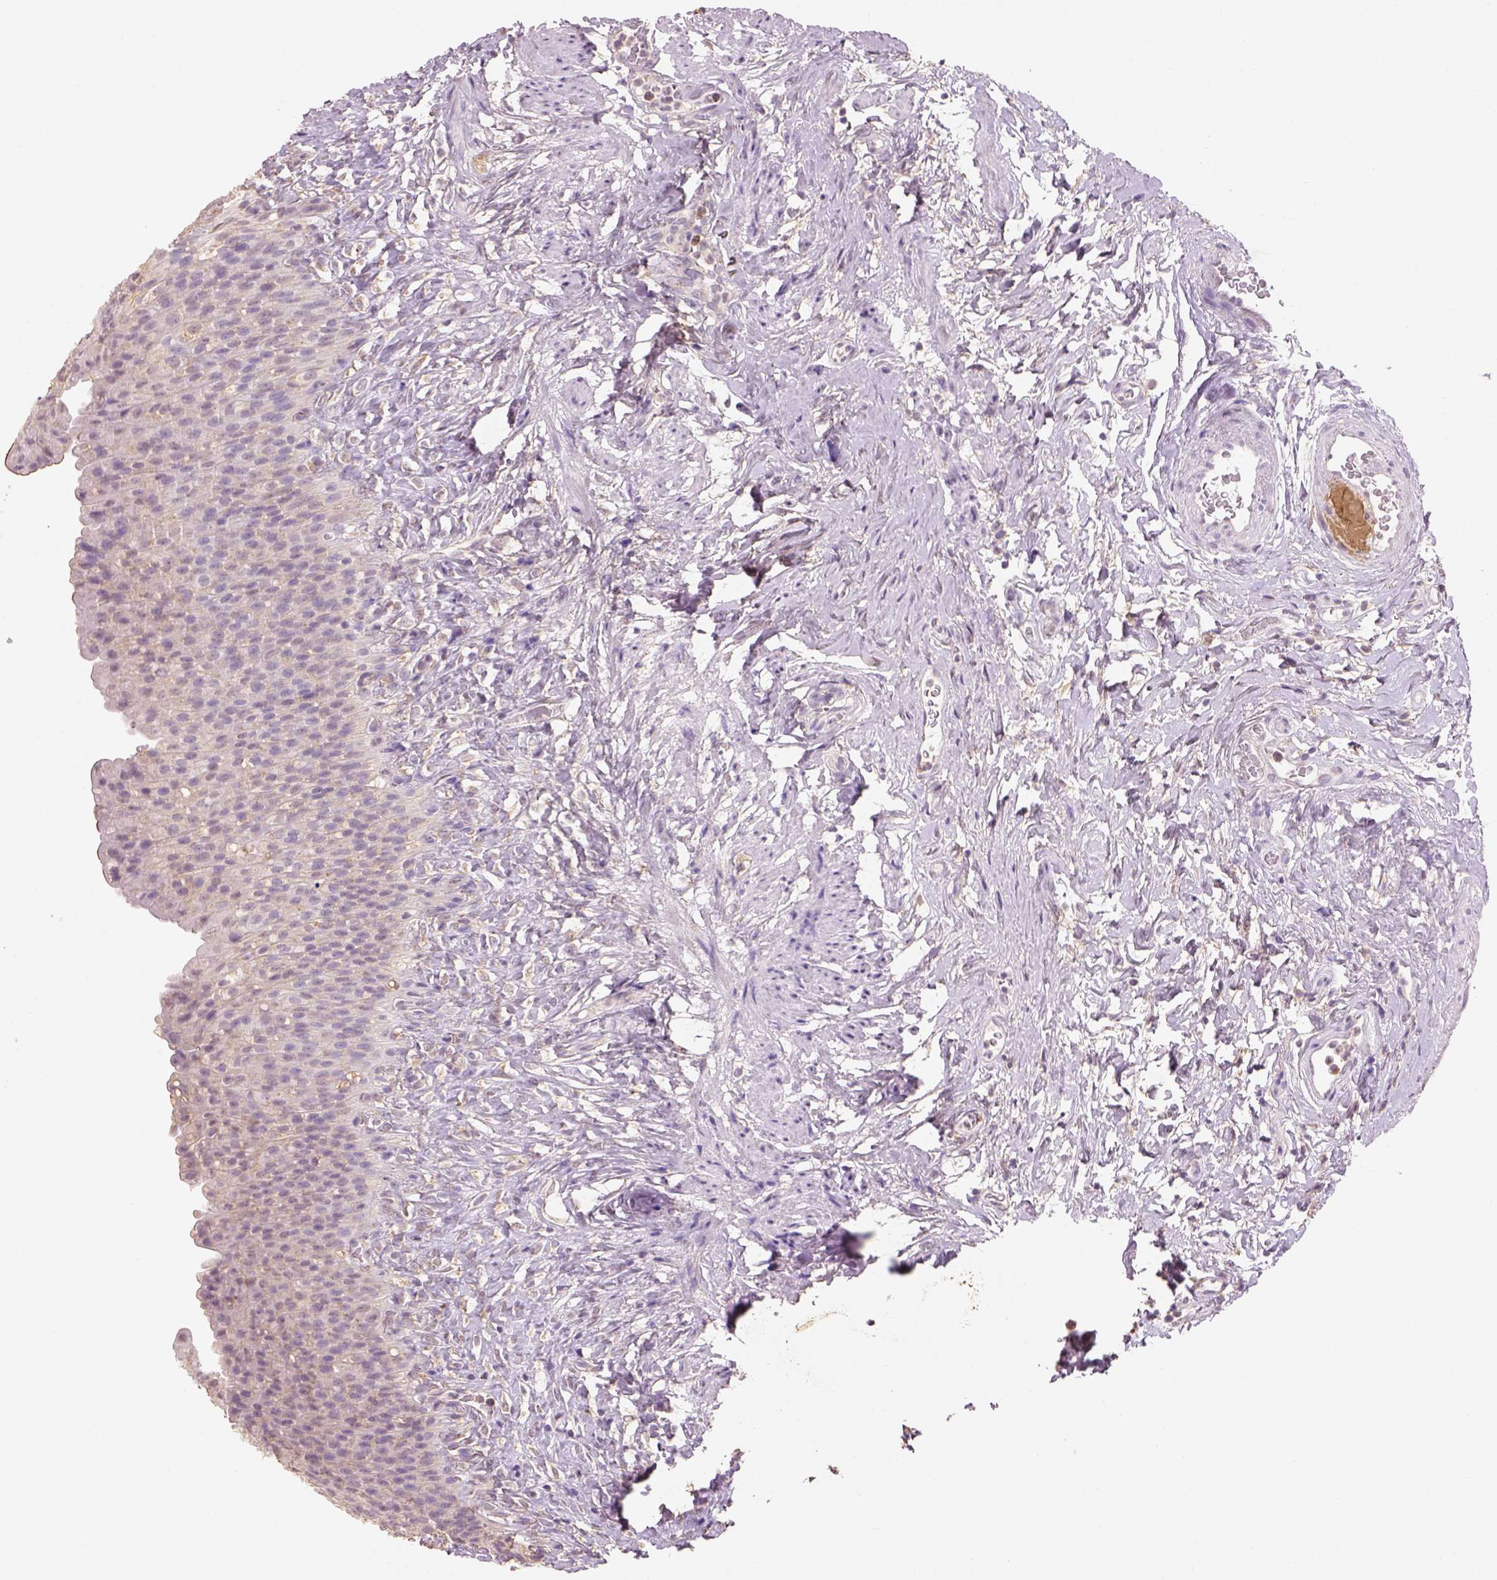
{"staining": {"intensity": "negative", "quantity": "none", "location": "none"}, "tissue": "urinary bladder", "cell_type": "Urothelial cells", "image_type": "normal", "snomed": [{"axis": "morphology", "description": "Normal tissue, NOS"}, {"axis": "topography", "description": "Urinary bladder"}], "caption": "Urothelial cells show no significant protein positivity in normal urinary bladder. The staining was performed using DAB to visualize the protein expression in brown, while the nuclei were stained in blue with hematoxylin (Magnification: 20x).", "gene": "AP2B1", "patient": {"sex": "male", "age": 76}}